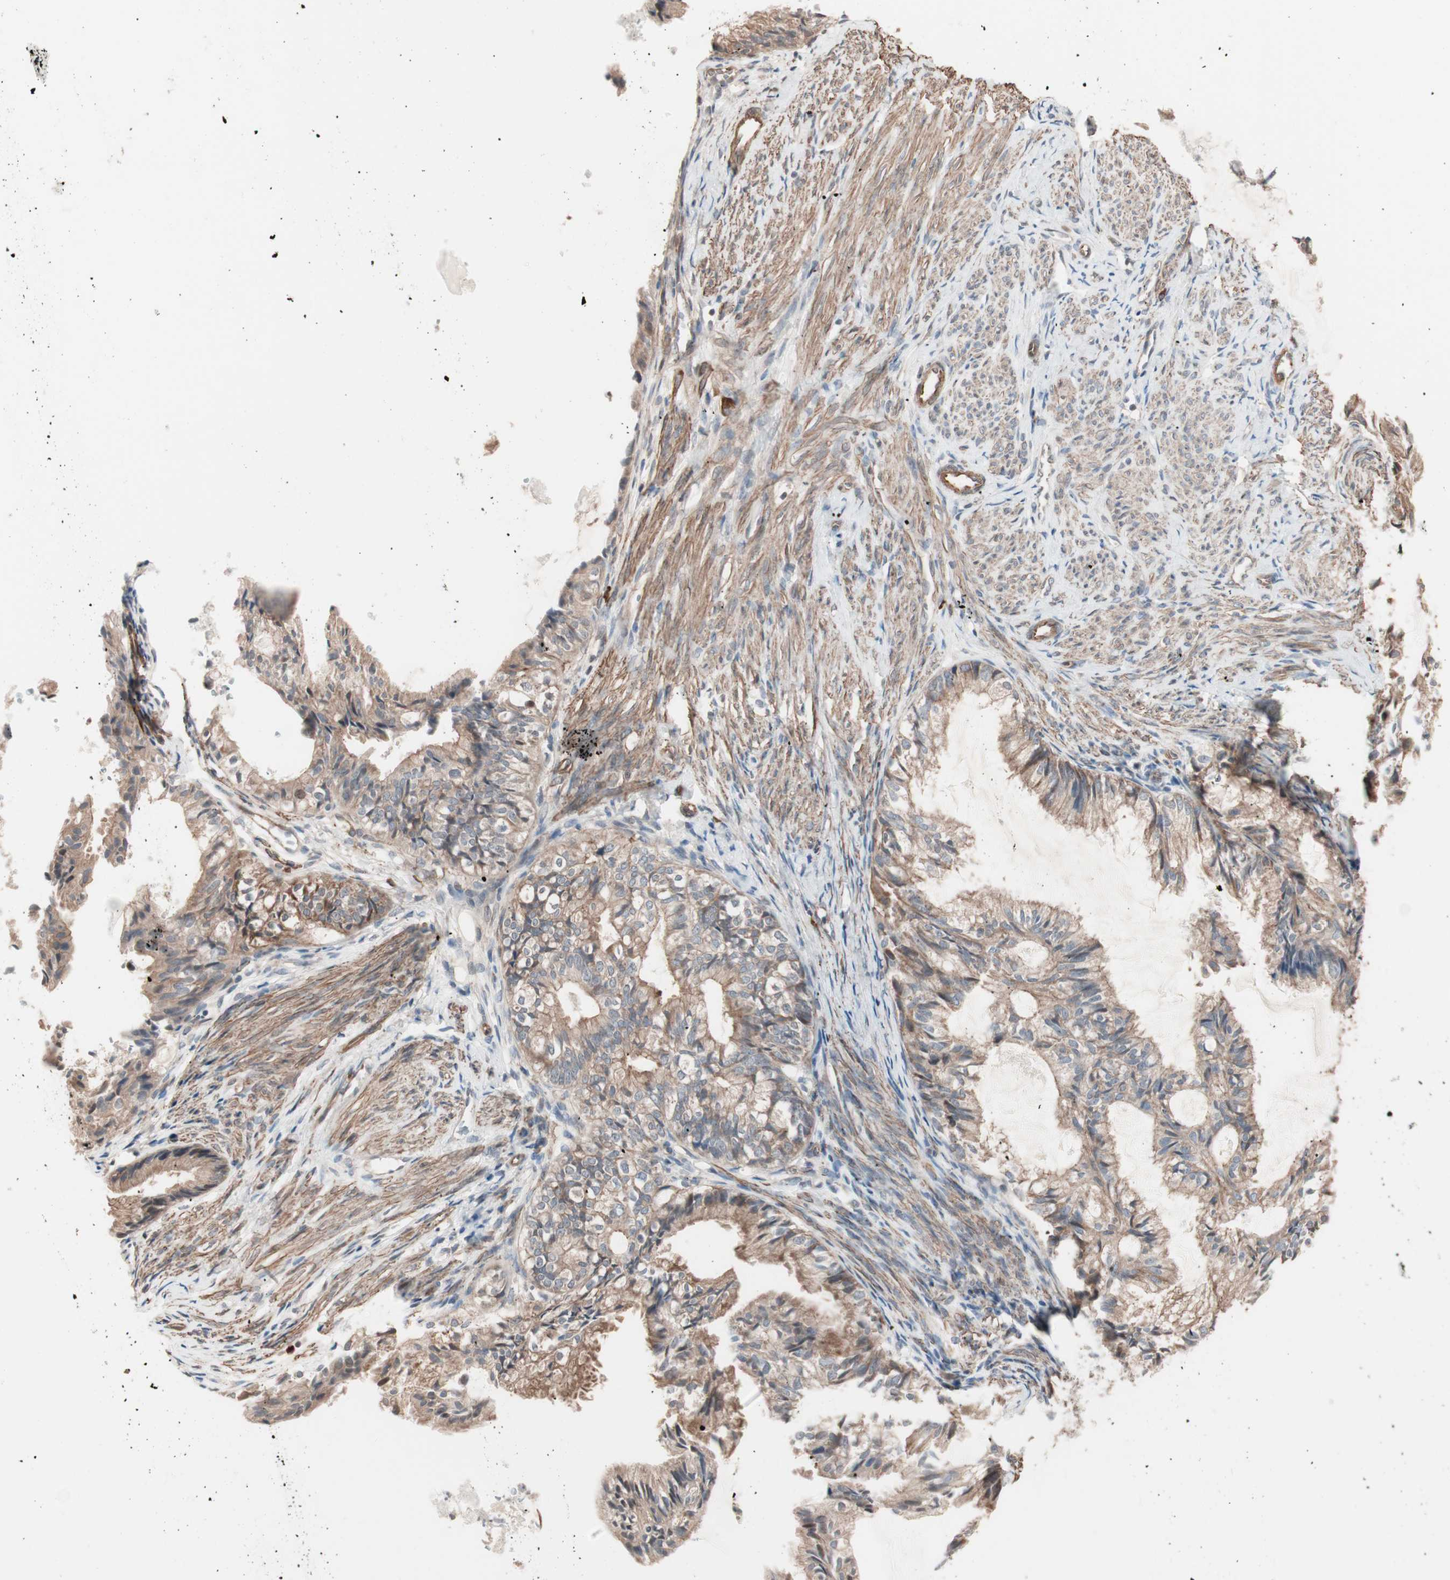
{"staining": {"intensity": "weak", "quantity": ">75%", "location": "cytoplasmic/membranous"}, "tissue": "cervical cancer", "cell_type": "Tumor cells", "image_type": "cancer", "snomed": [{"axis": "morphology", "description": "Normal tissue, NOS"}, {"axis": "morphology", "description": "Adenocarcinoma, NOS"}, {"axis": "topography", "description": "Cervix"}, {"axis": "topography", "description": "Endometrium"}], "caption": "Tumor cells demonstrate weak cytoplasmic/membranous staining in approximately >75% of cells in cervical cancer (adenocarcinoma). The protein of interest is stained brown, and the nuclei are stained in blue (DAB IHC with brightfield microscopy, high magnification).", "gene": "ALG5", "patient": {"sex": "female", "age": 86}}